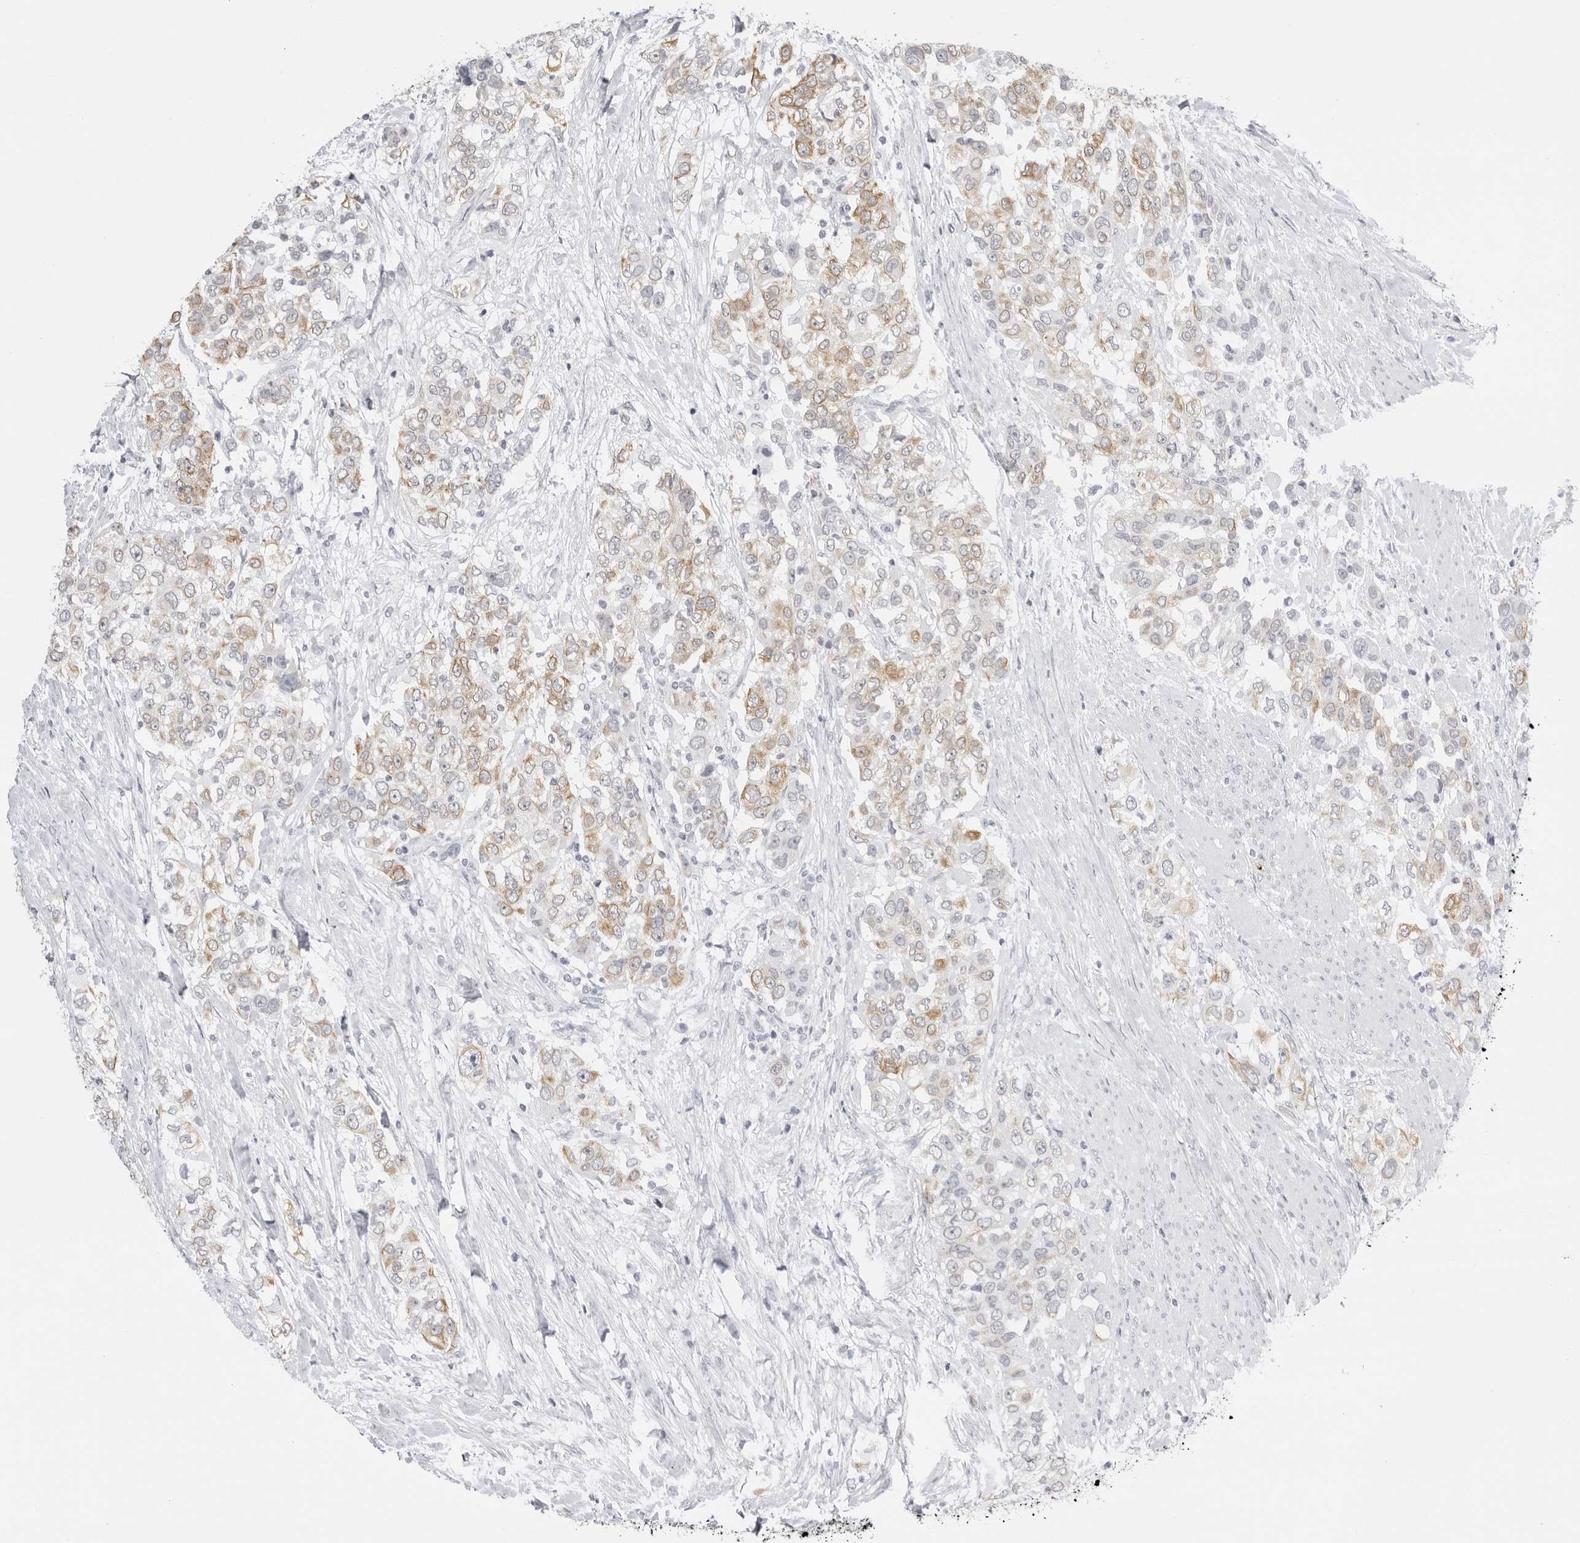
{"staining": {"intensity": "moderate", "quantity": "<25%", "location": "cytoplasmic/membranous"}, "tissue": "urothelial cancer", "cell_type": "Tumor cells", "image_type": "cancer", "snomed": [{"axis": "morphology", "description": "Urothelial carcinoma, High grade"}, {"axis": "topography", "description": "Urinary bladder"}], "caption": "Tumor cells reveal moderate cytoplasmic/membranous positivity in about <25% of cells in urothelial carcinoma (high-grade).", "gene": "SERPINF2", "patient": {"sex": "female", "age": 80}}